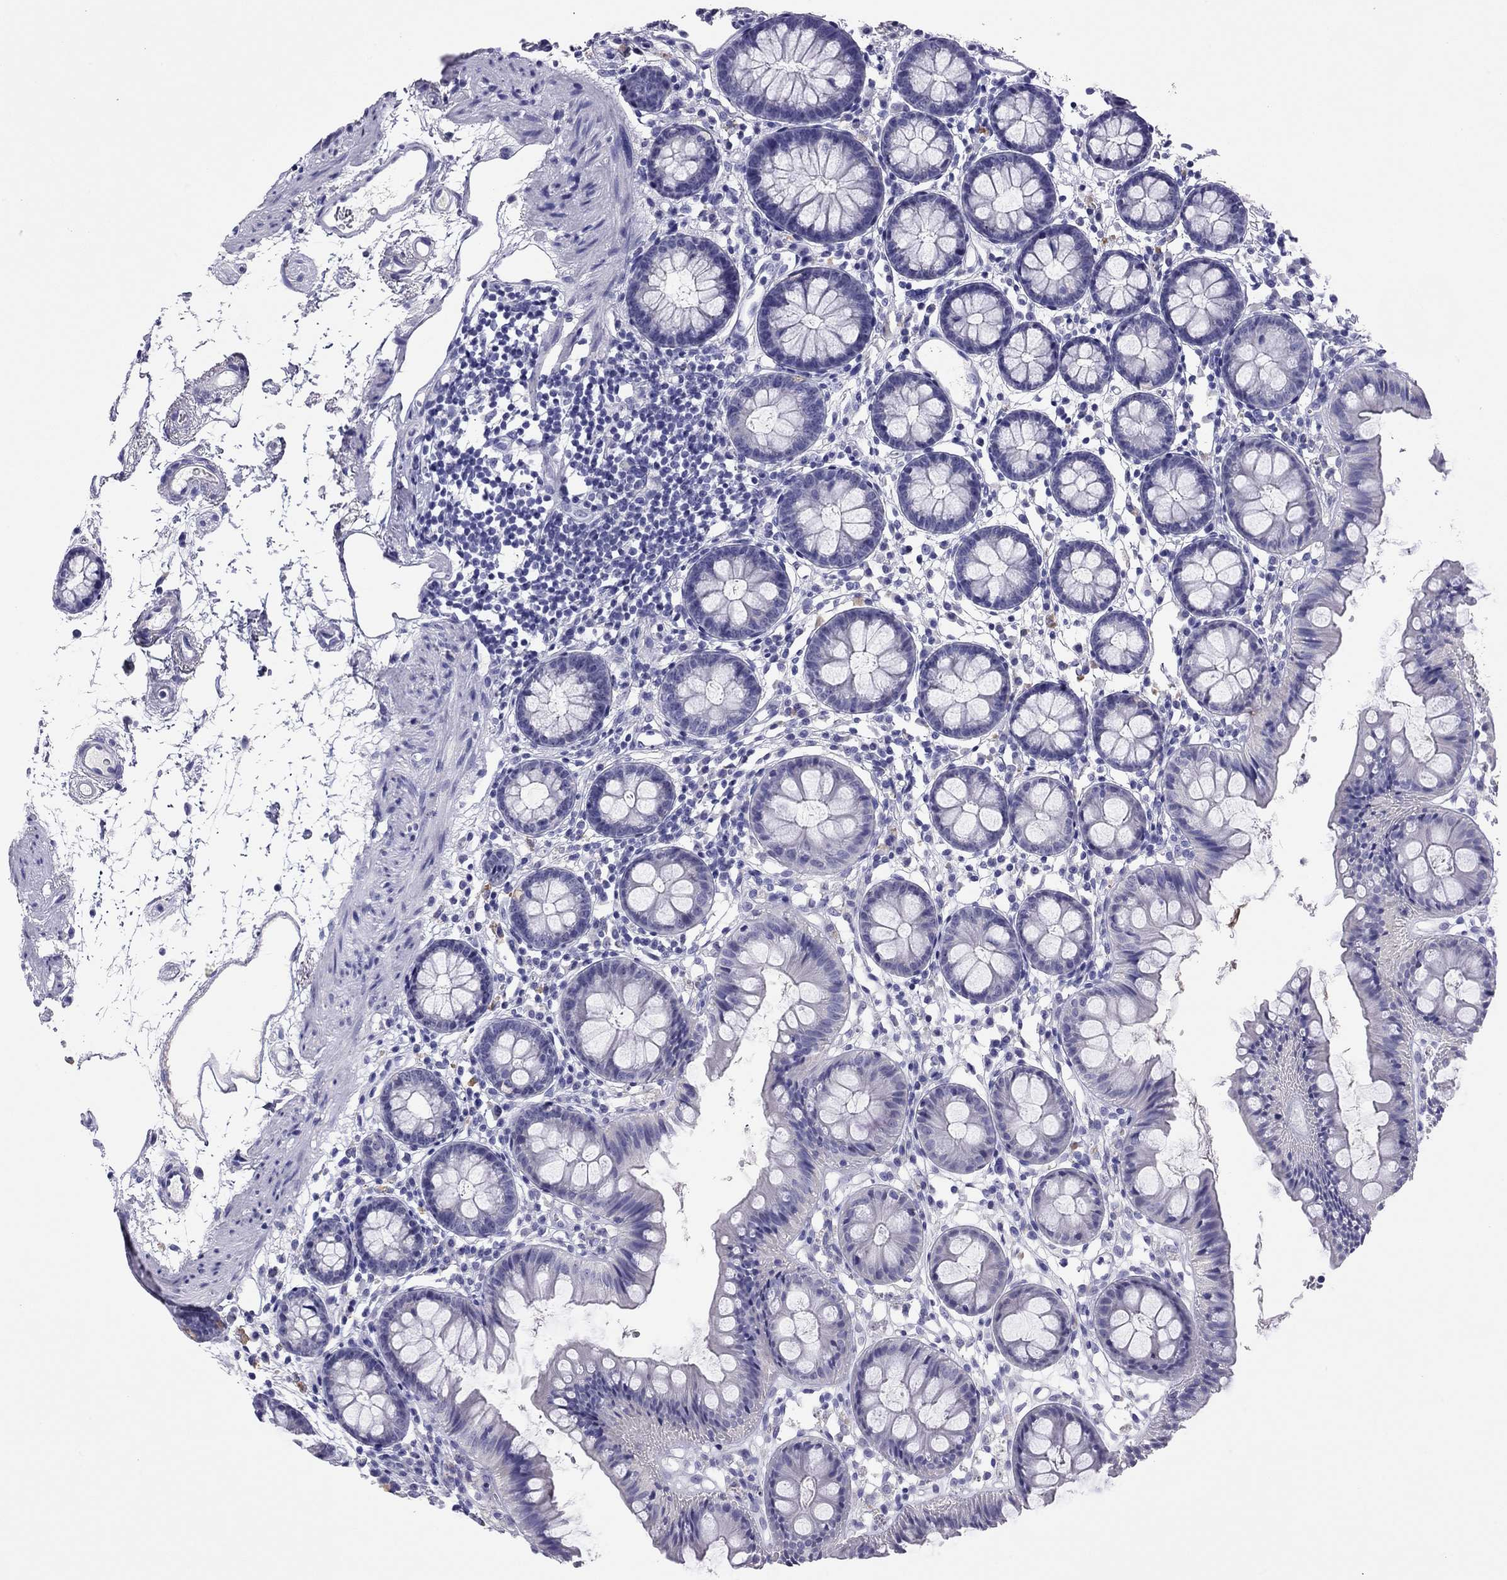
{"staining": {"intensity": "negative", "quantity": "none", "location": "none"}, "tissue": "colon", "cell_type": "Endothelial cells", "image_type": "normal", "snomed": [{"axis": "morphology", "description": "Normal tissue, NOS"}, {"axis": "topography", "description": "Colon"}], "caption": "Immunohistochemistry image of benign human colon stained for a protein (brown), which shows no positivity in endothelial cells. (DAB (3,3'-diaminobenzidine) immunohistochemistry, high magnification).", "gene": "ODF4", "patient": {"sex": "female", "age": 84}}